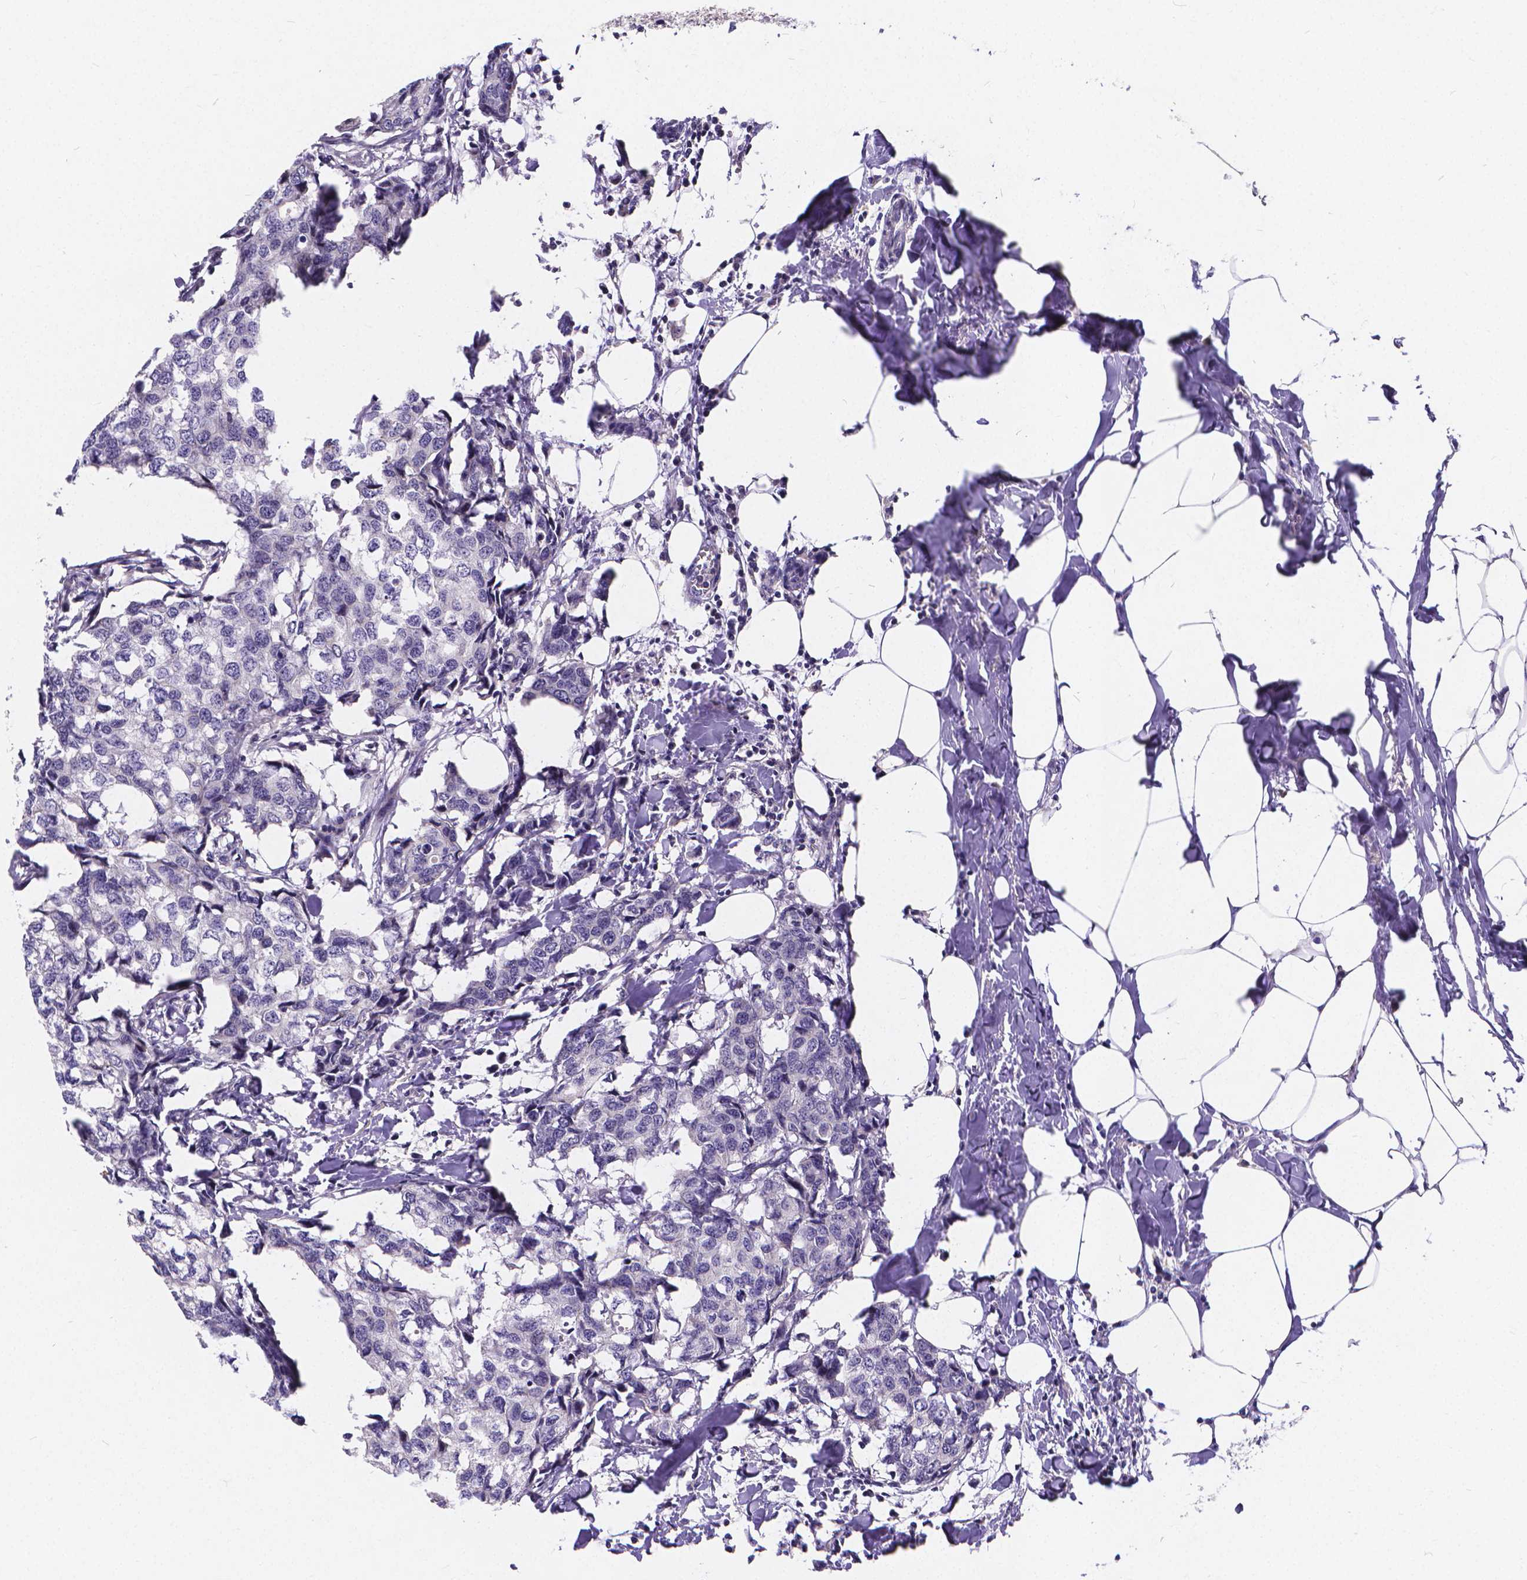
{"staining": {"intensity": "negative", "quantity": "none", "location": "none"}, "tissue": "breast cancer", "cell_type": "Tumor cells", "image_type": "cancer", "snomed": [{"axis": "morphology", "description": "Duct carcinoma"}, {"axis": "topography", "description": "Breast"}], "caption": "Immunohistochemistry (IHC) of infiltrating ductal carcinoma (breast) shows no positivity in tumor cells.", "gene": "GLRB", "patient": {"sex": "female", "age": 27}}